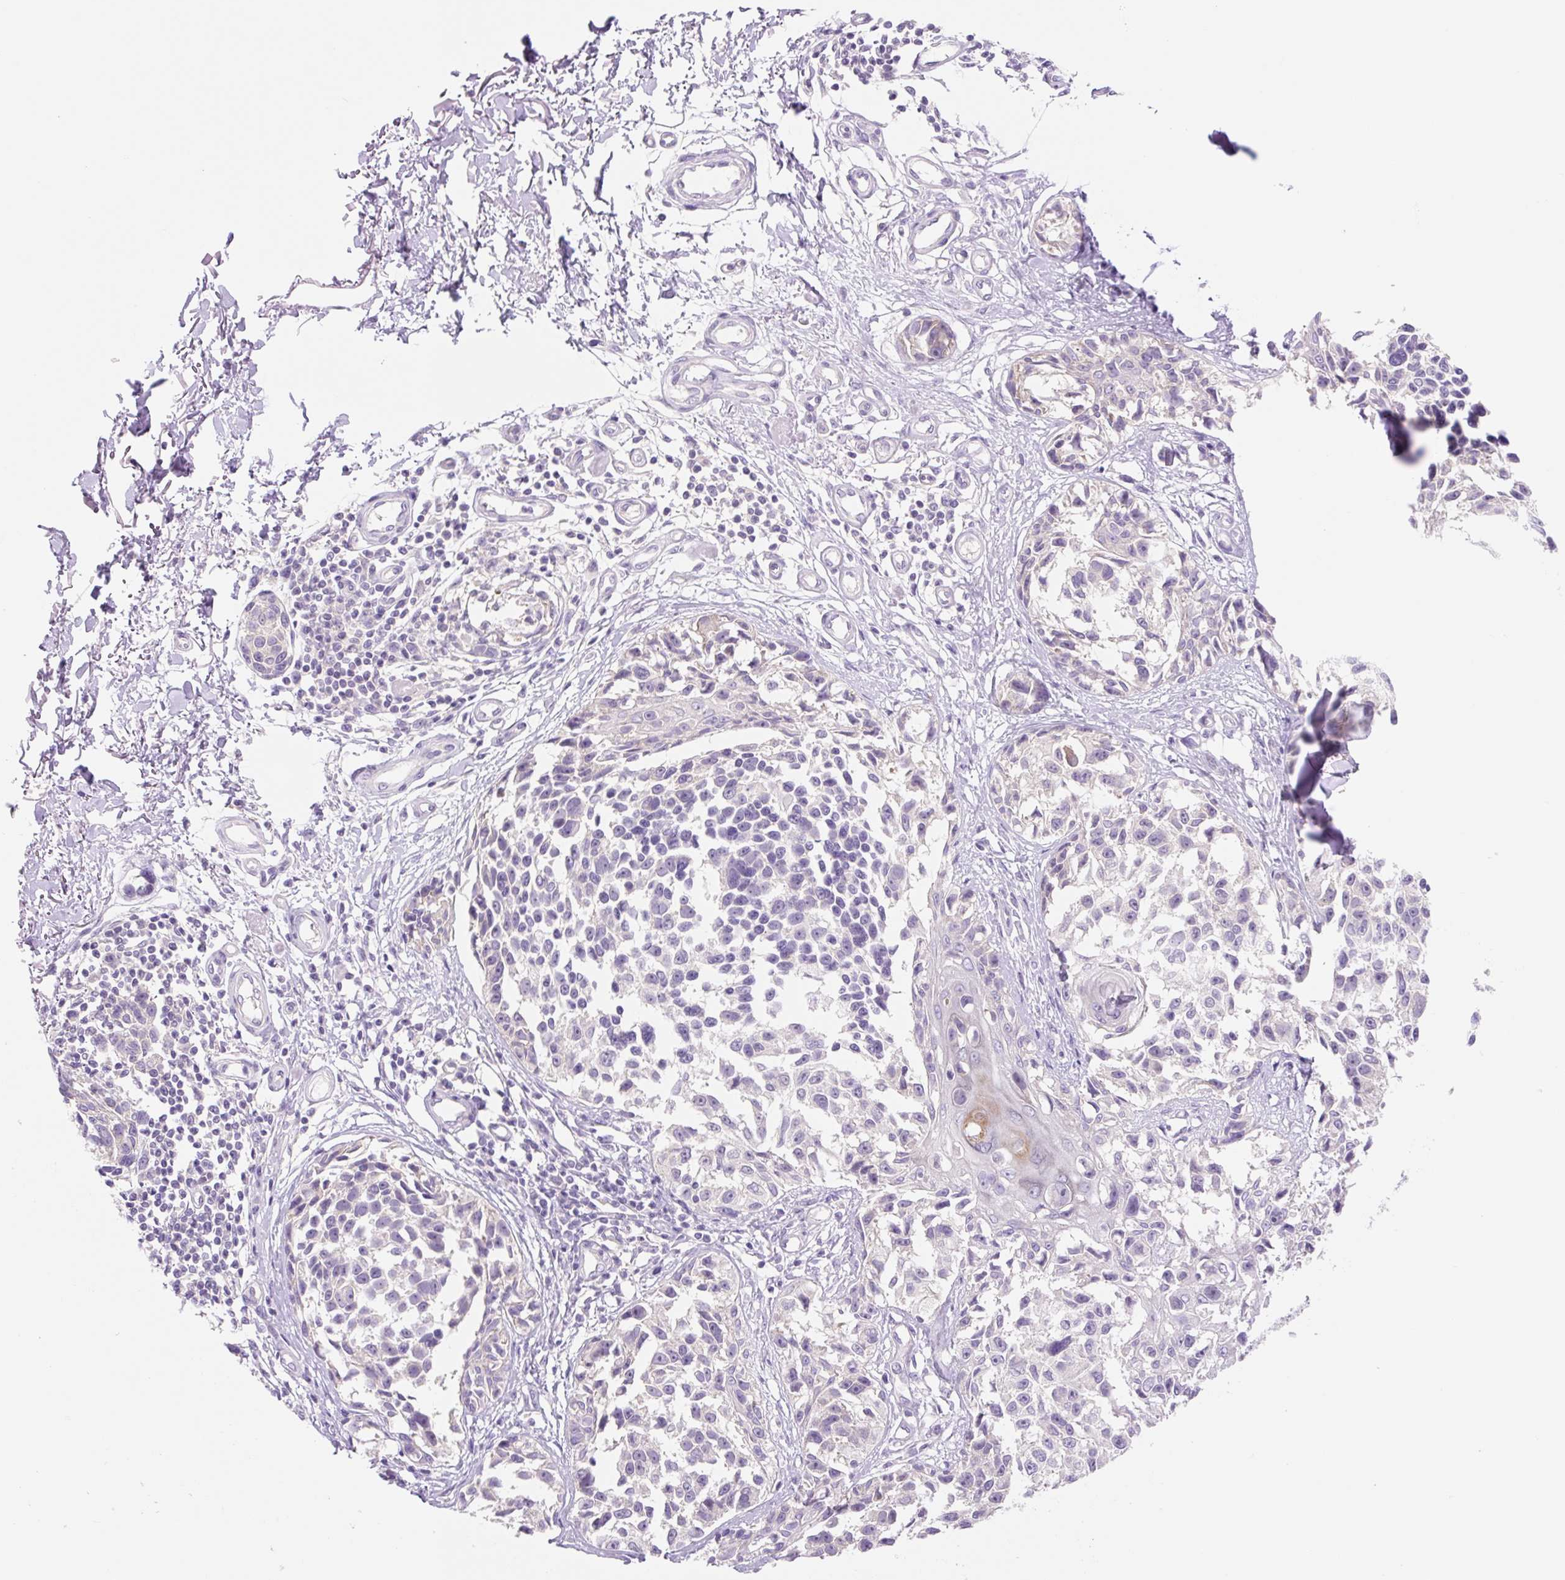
{"staining": {"intensity": "negative", "quantity": "none", "location": "none"}, "tissue": "melanoma", "cell_type": "Tumor cells", "image_type": "cancer", "snomed": [{"axis": "morphology", "description": "Malignant melanoma, NOS"}, {"axis": "topography", "description": "Skin"}], "caption": "A high-resolution photomicrograph shows immunohistochemistry staining of malignant melanoma, which displays no significant staining in tumor cells.", "gene": "CELF6", "patient": {"sex": "male", "age": 73}}